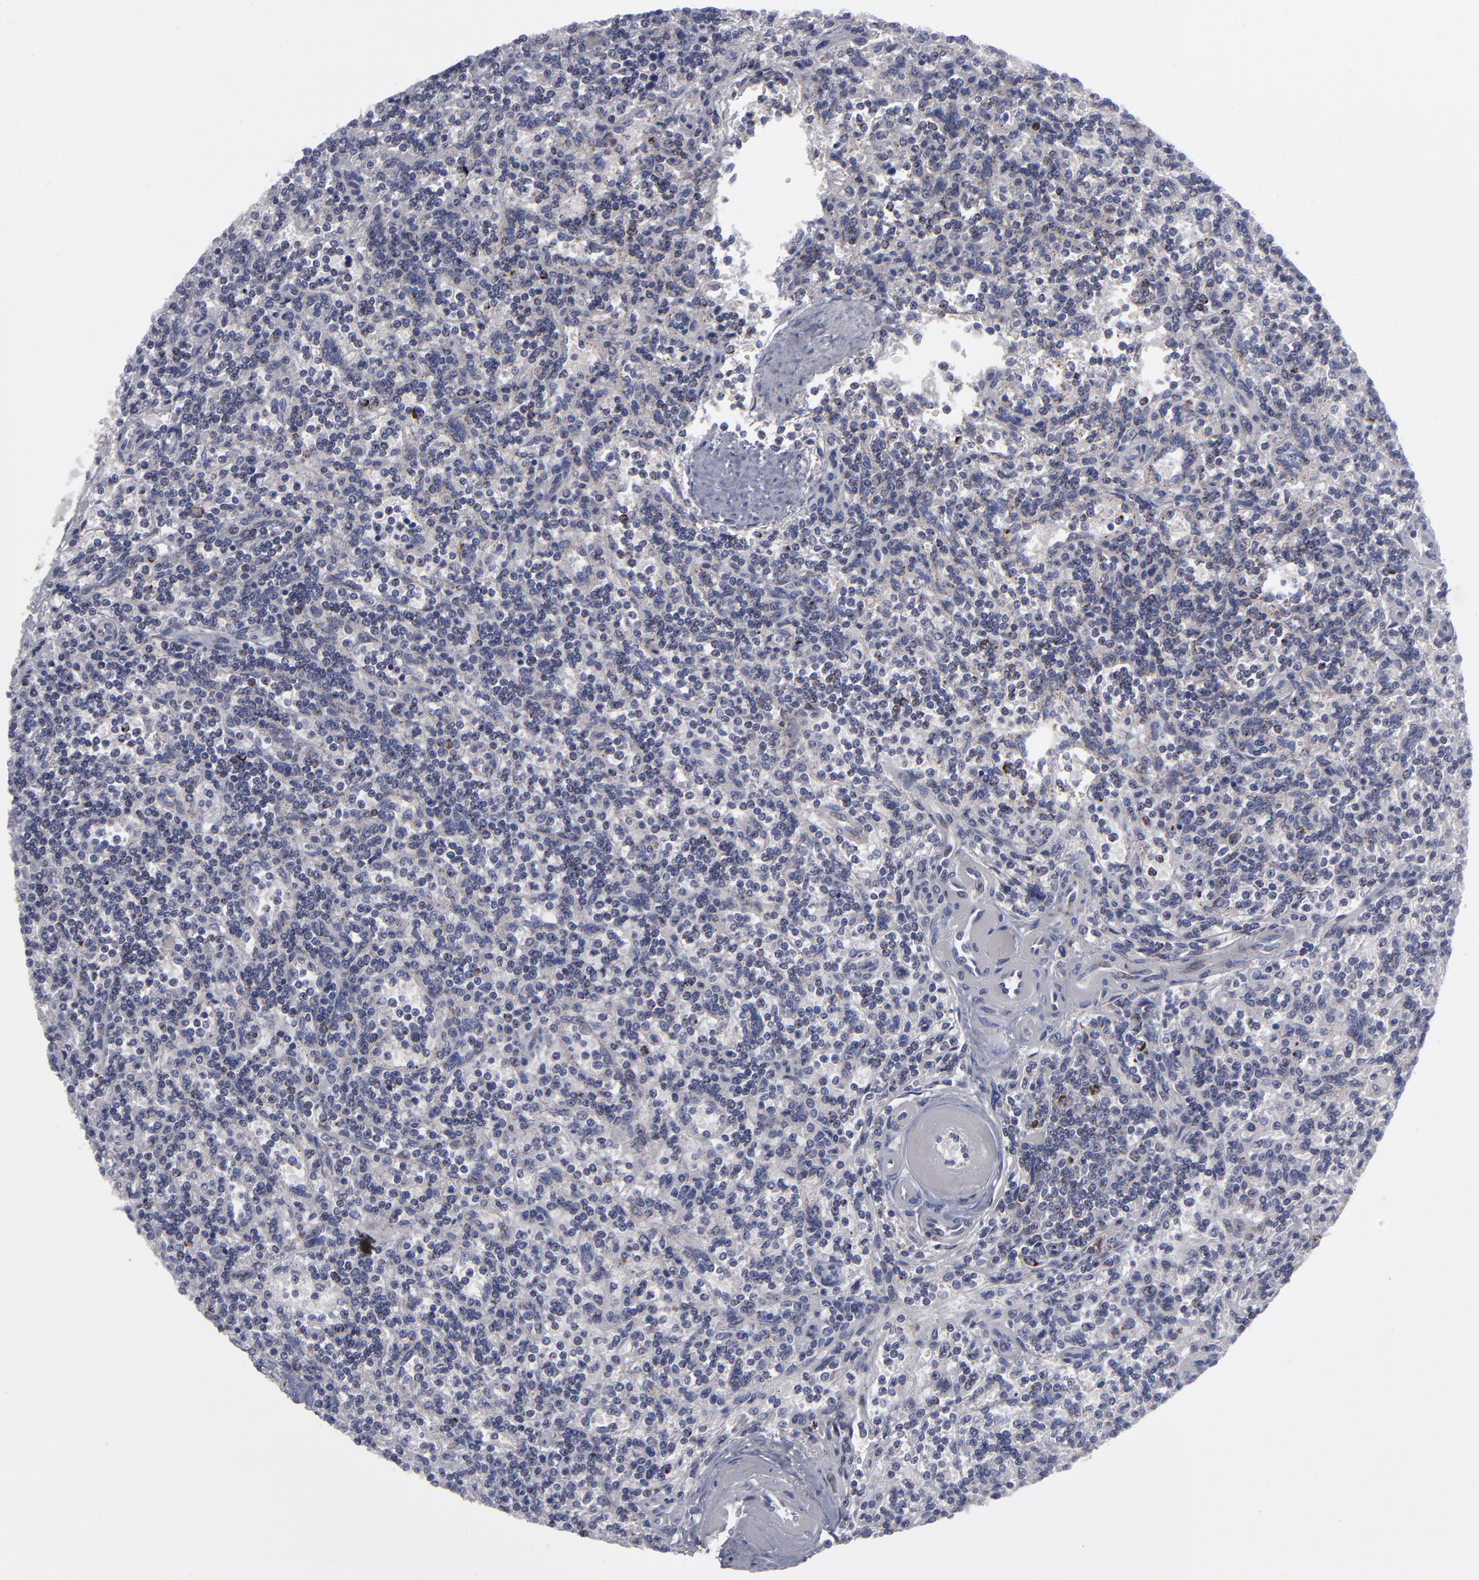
{"staining": {"intensity": "strong", "quantity": ">75%", "location": "cytoplasmic/membranous"}, "tissue": "lymphoma", "cell_type": "Tumor cells", "image_type": "cancer", "snomed": [{"axis": "morphology", "description": "Malignant lymphoma, non-Hodgkin's type, Low grade"}, {"axis": "topography", "description": "Spleen"}], "caption": "This is an image of immunohistochemistry staining of low-grade malignant lymphoma, non-Hodgkin's type, which shows strong expression in the cytoplasmic/membranous of tumor cells.", "gene": "MYOM2", "patient": {"sex": "male", "age": 73}}